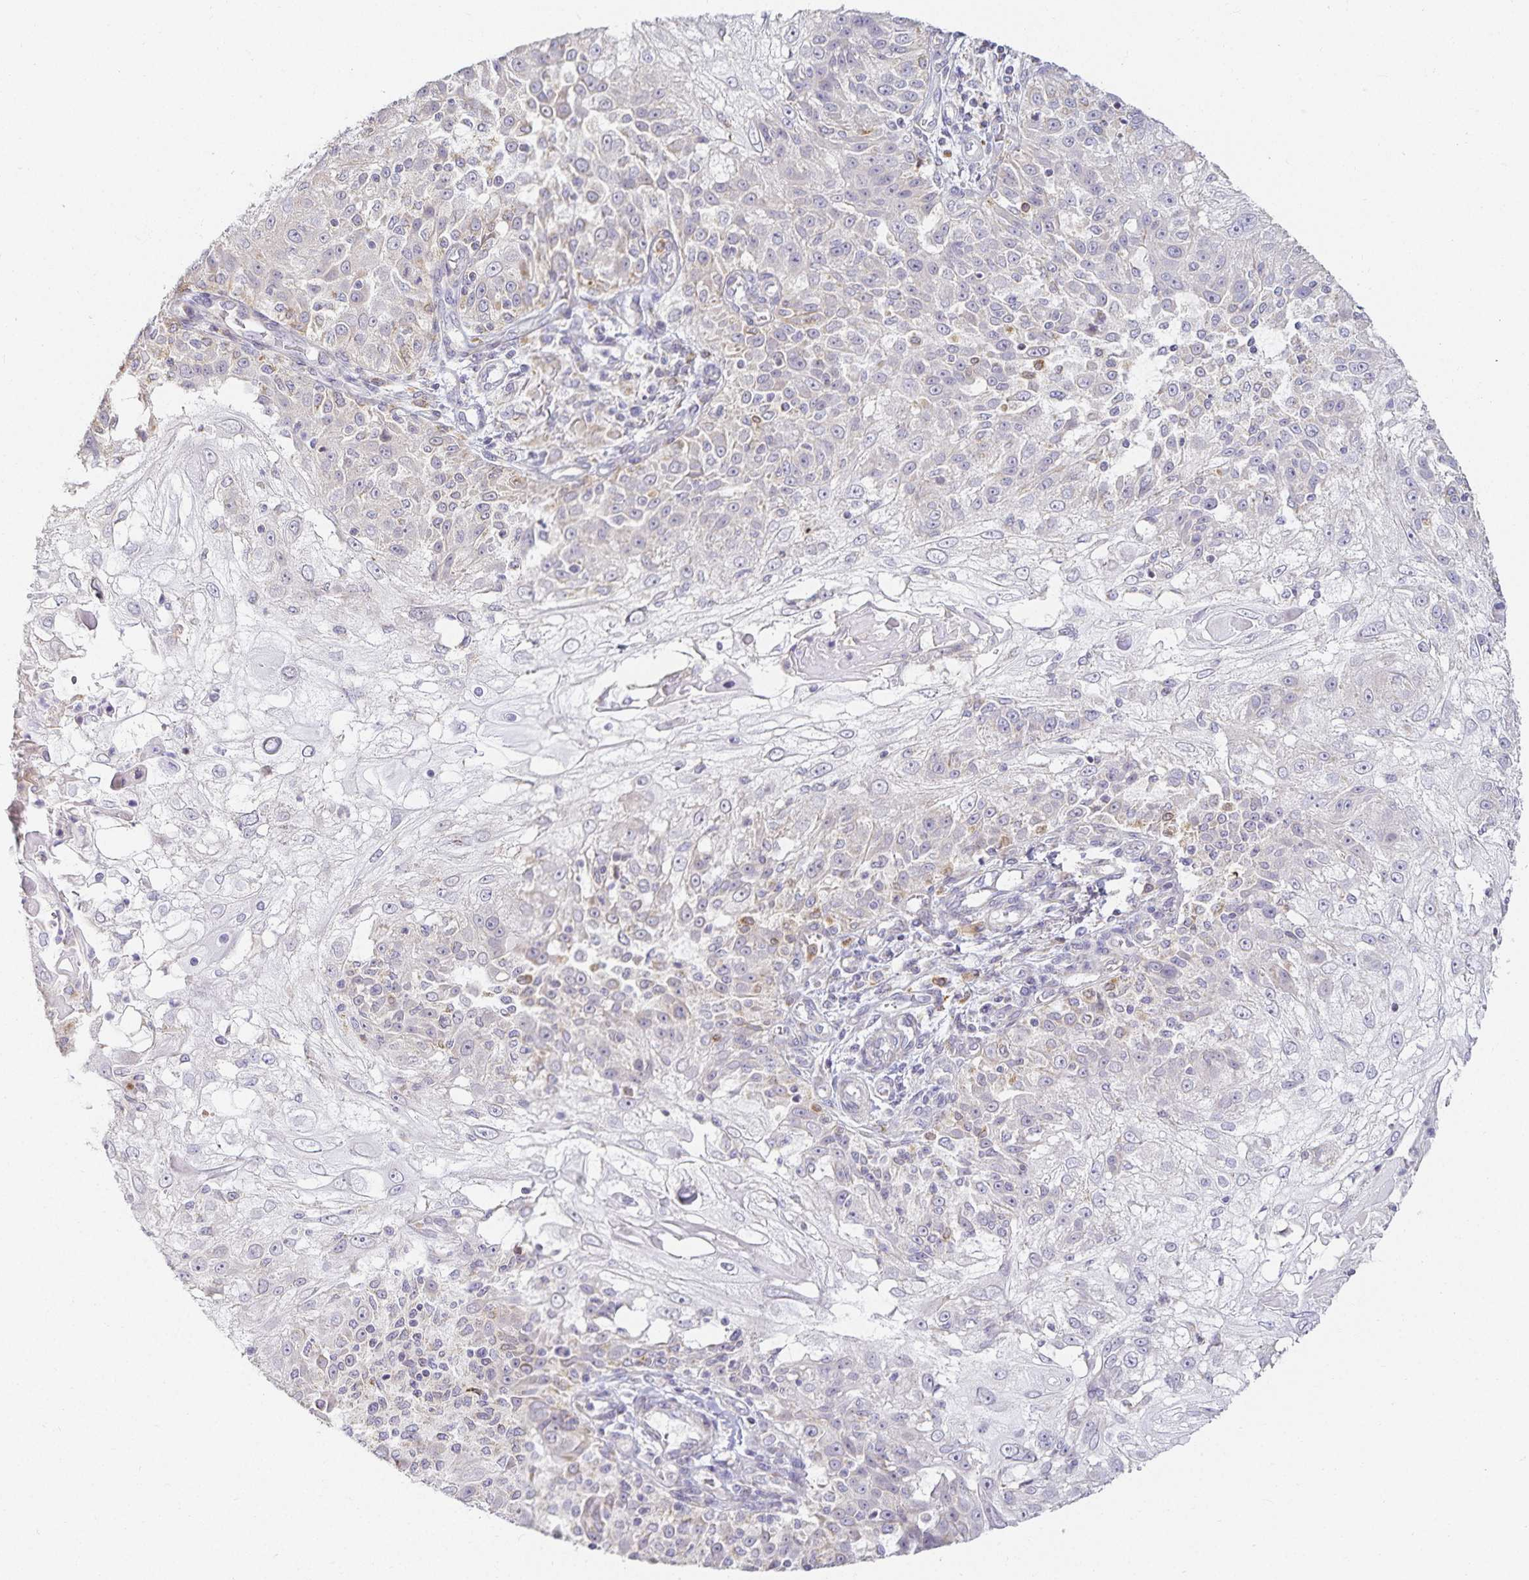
{"staining": {"intensity": "negative", "quantity": "none", "location": "none"}, "tissue": "skin cancer", "cell_type": "Tumor cells", "image_type": "cancer", "snomed": [{"axis": "morphology", "description": "Normal tissue, NOS"}, {"axis": "morphology", "description": "Squamous cell carcinoma, NOS"}, {"axis": "topography", "description": "Skin"}], "caption": "This is an immunohistochemistry image of squamous cell carcinoma (skin). There is no staining in tumor cells.", "gene": "GP2", "patient": {"sex": "female", "age": 83}}